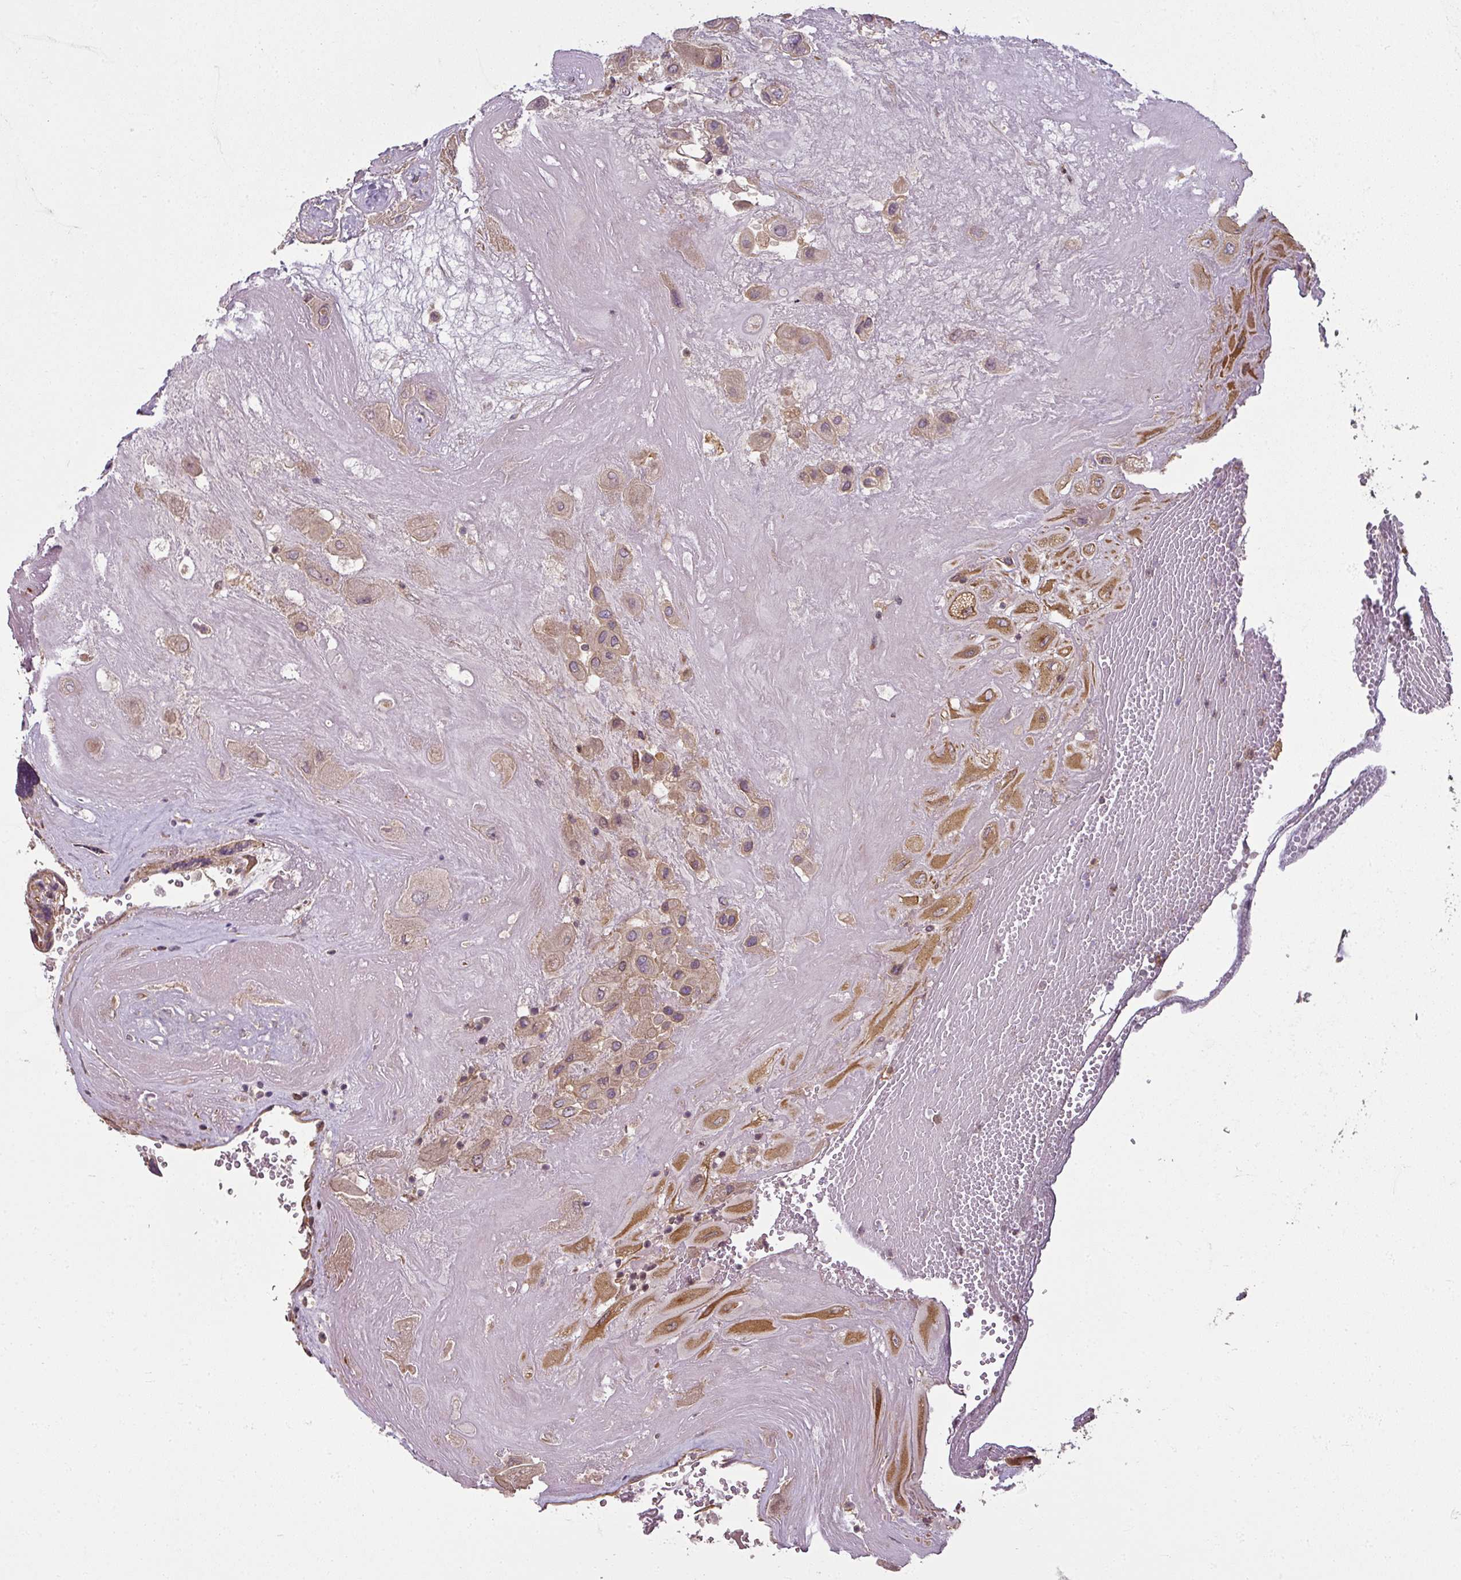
{"staining": {"intensity": "moderate", "quantity": ">75%", "location": "cytoplasmic/membranous"}, "tissue": "placenta", "cell_type": "Decidual cells", "image_type": "normal", "snomed": [{"axis": "morphology", "description": "Normal tissue, NOS"}, {"axis": "topography", "description": "Placenta"}], "caption": "This is an image of immunohistochemistry staining of normal placenta, which shows moderate expression in the cytoplasmic/membranous of decidual cells.", "gene": "DIMT1", "patient": {"sex": "female", "age": 32}}